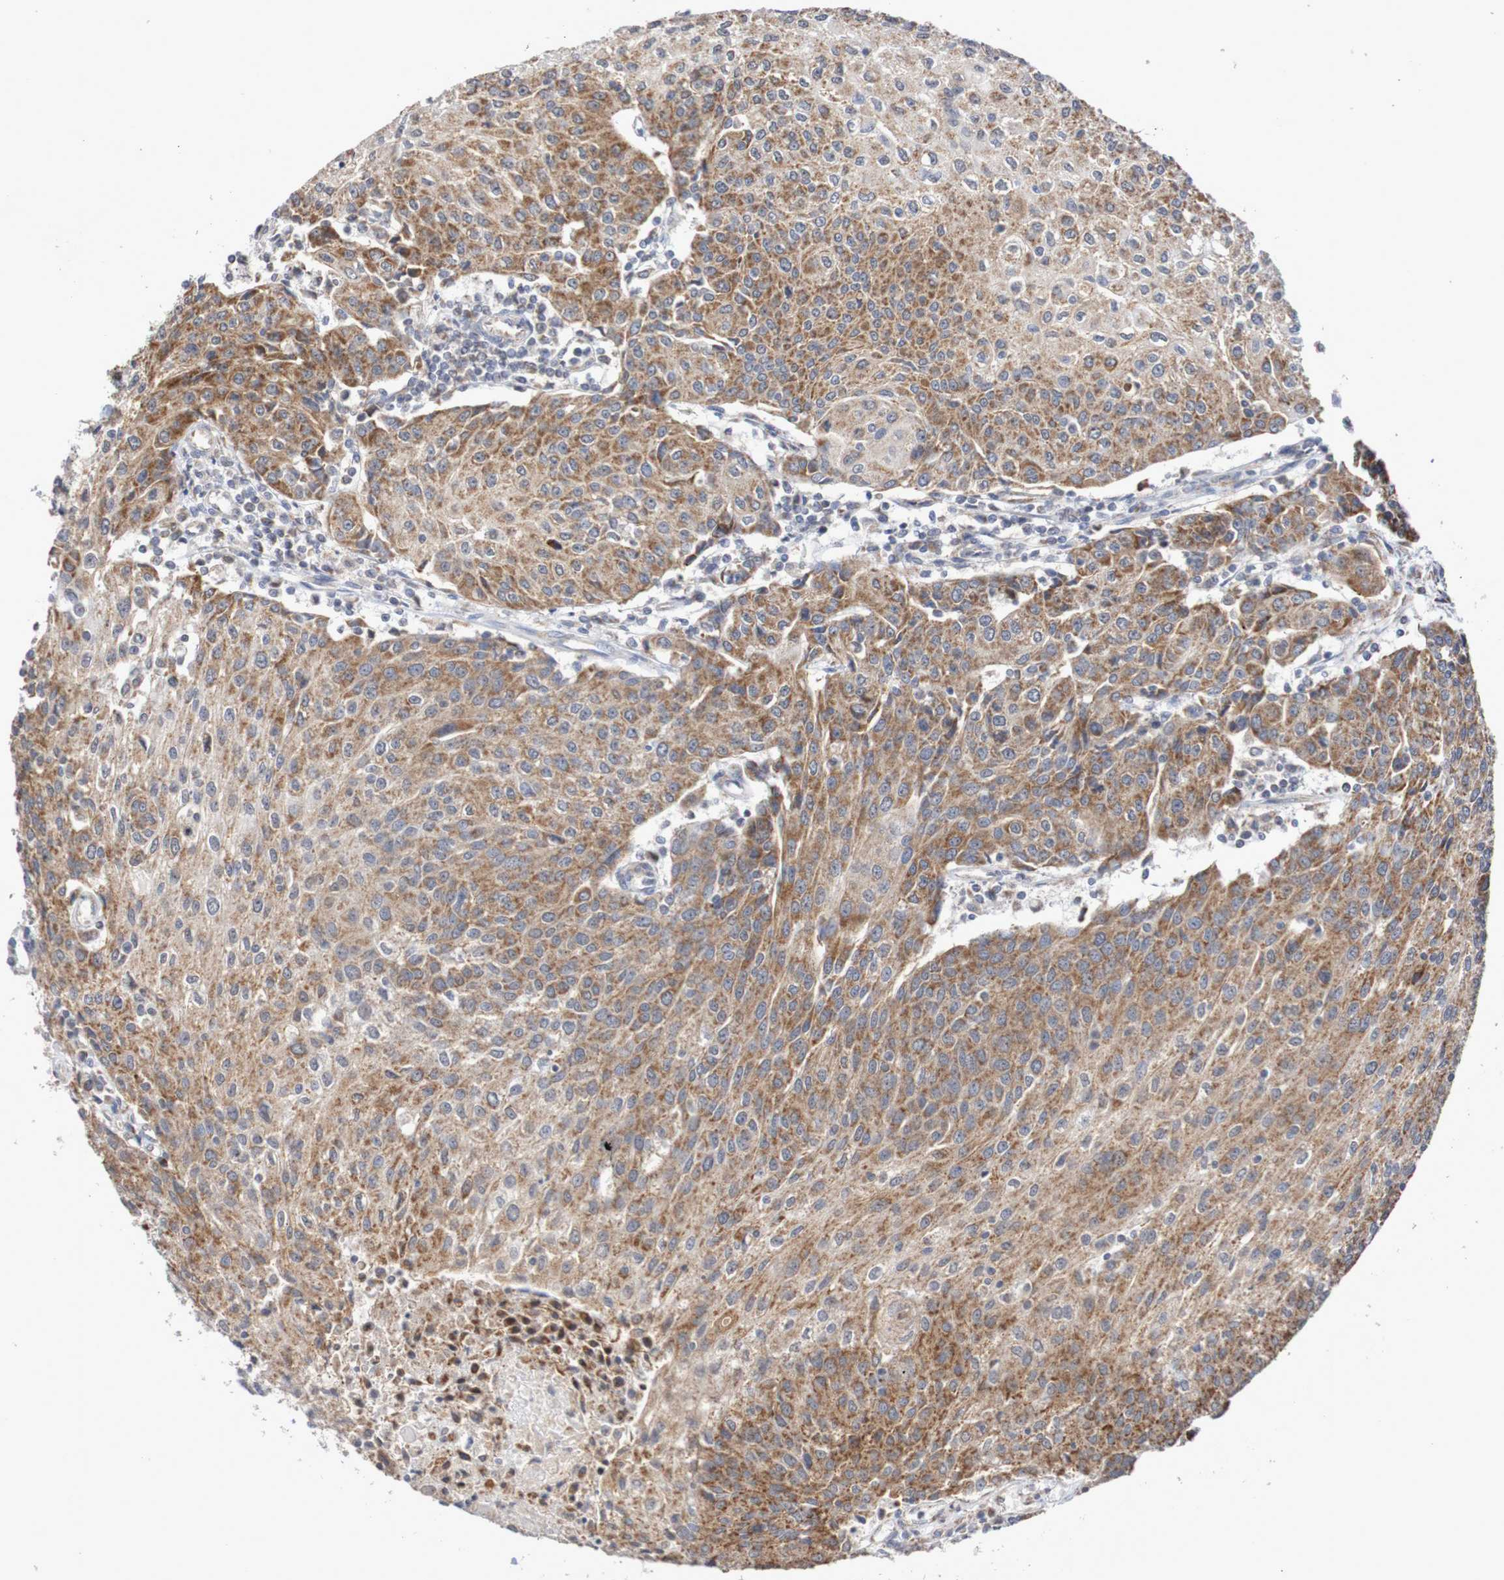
{"staining": {"intensity": "moderate", "quantity": ">75%", "location": "cytoplasmic/membranous"}, "tissue": "urothelial cancer", "cell_type": "Tumor cells", "image_type": "cancer", "snomed": [{"axis": "morphology", "description": "Urothelial carcinoma, High grade"}, {"axis": "topography", "description": "Urinary bladder"}], "caption": "Moderate cytoplasmic/membranous staining is present in approximately >75% of tumor cells in high-grade urothelial carcinoma.", "gene": "DVL1", "patient": {"sex": "female", "age": 85}}